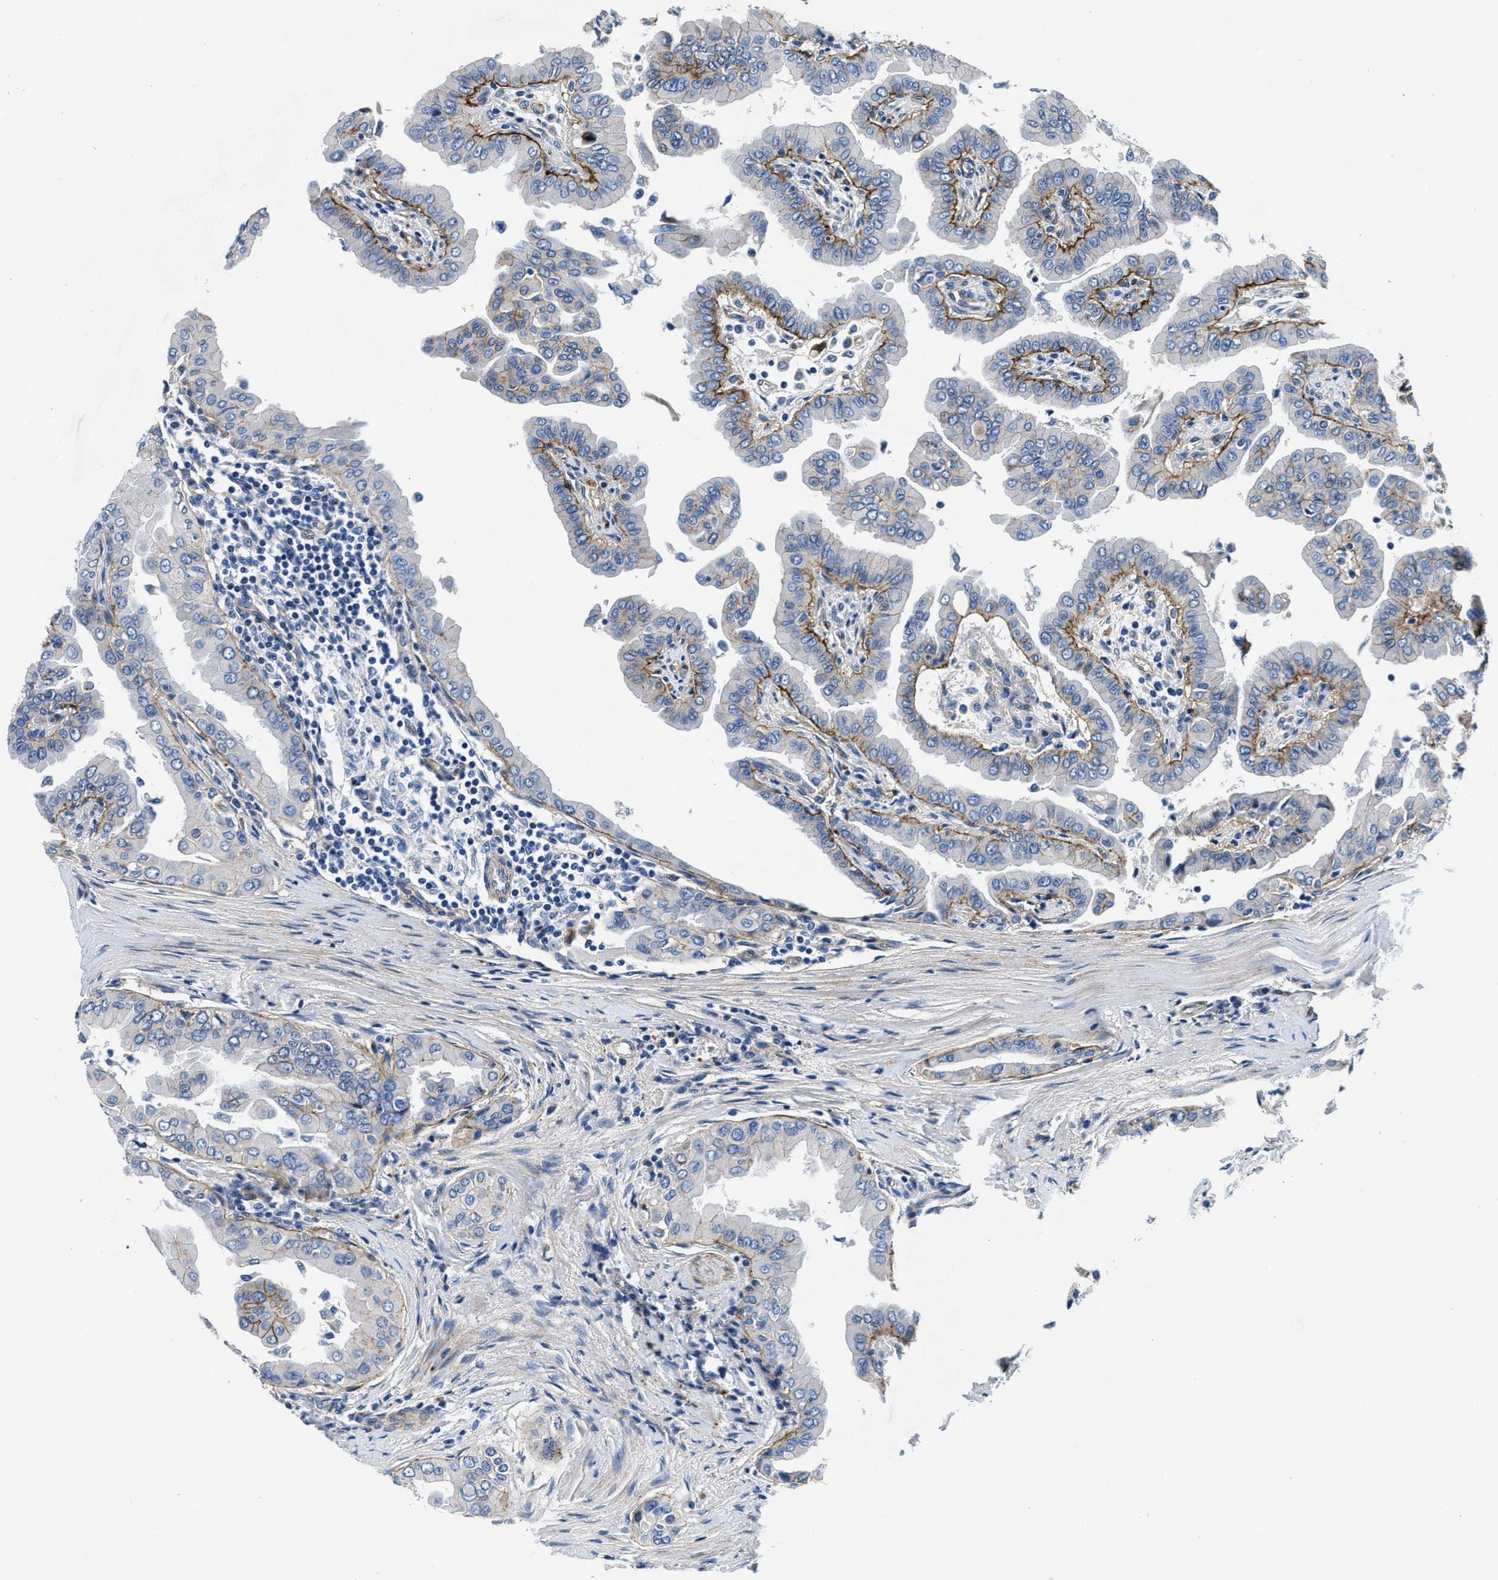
{"staining": {"intensity": "weak", "quantity": "<25%", "location": "cytoplasmic/membranous"}, "tissue": "thyroid cancer", "cell_type": "Tumor cells", "image_type": "cancer", "snomed": [{"axis": "morphology", "description": "Papillary adenocarcinoma, NOS"}, {"axis": "topography", "description": "Thyroid gland"}], "caption": "Thyroid papillary adenocarcinoma was stained to show a protein in brown. There is no significant expression in tumor cells. (DAB (3,3'-diaminobenzidine) immunohistochemistry visualized using brightfield microscopy, high magnification).", "gene": "DAG1", "patient": {"sex": "male", "age": 33}}